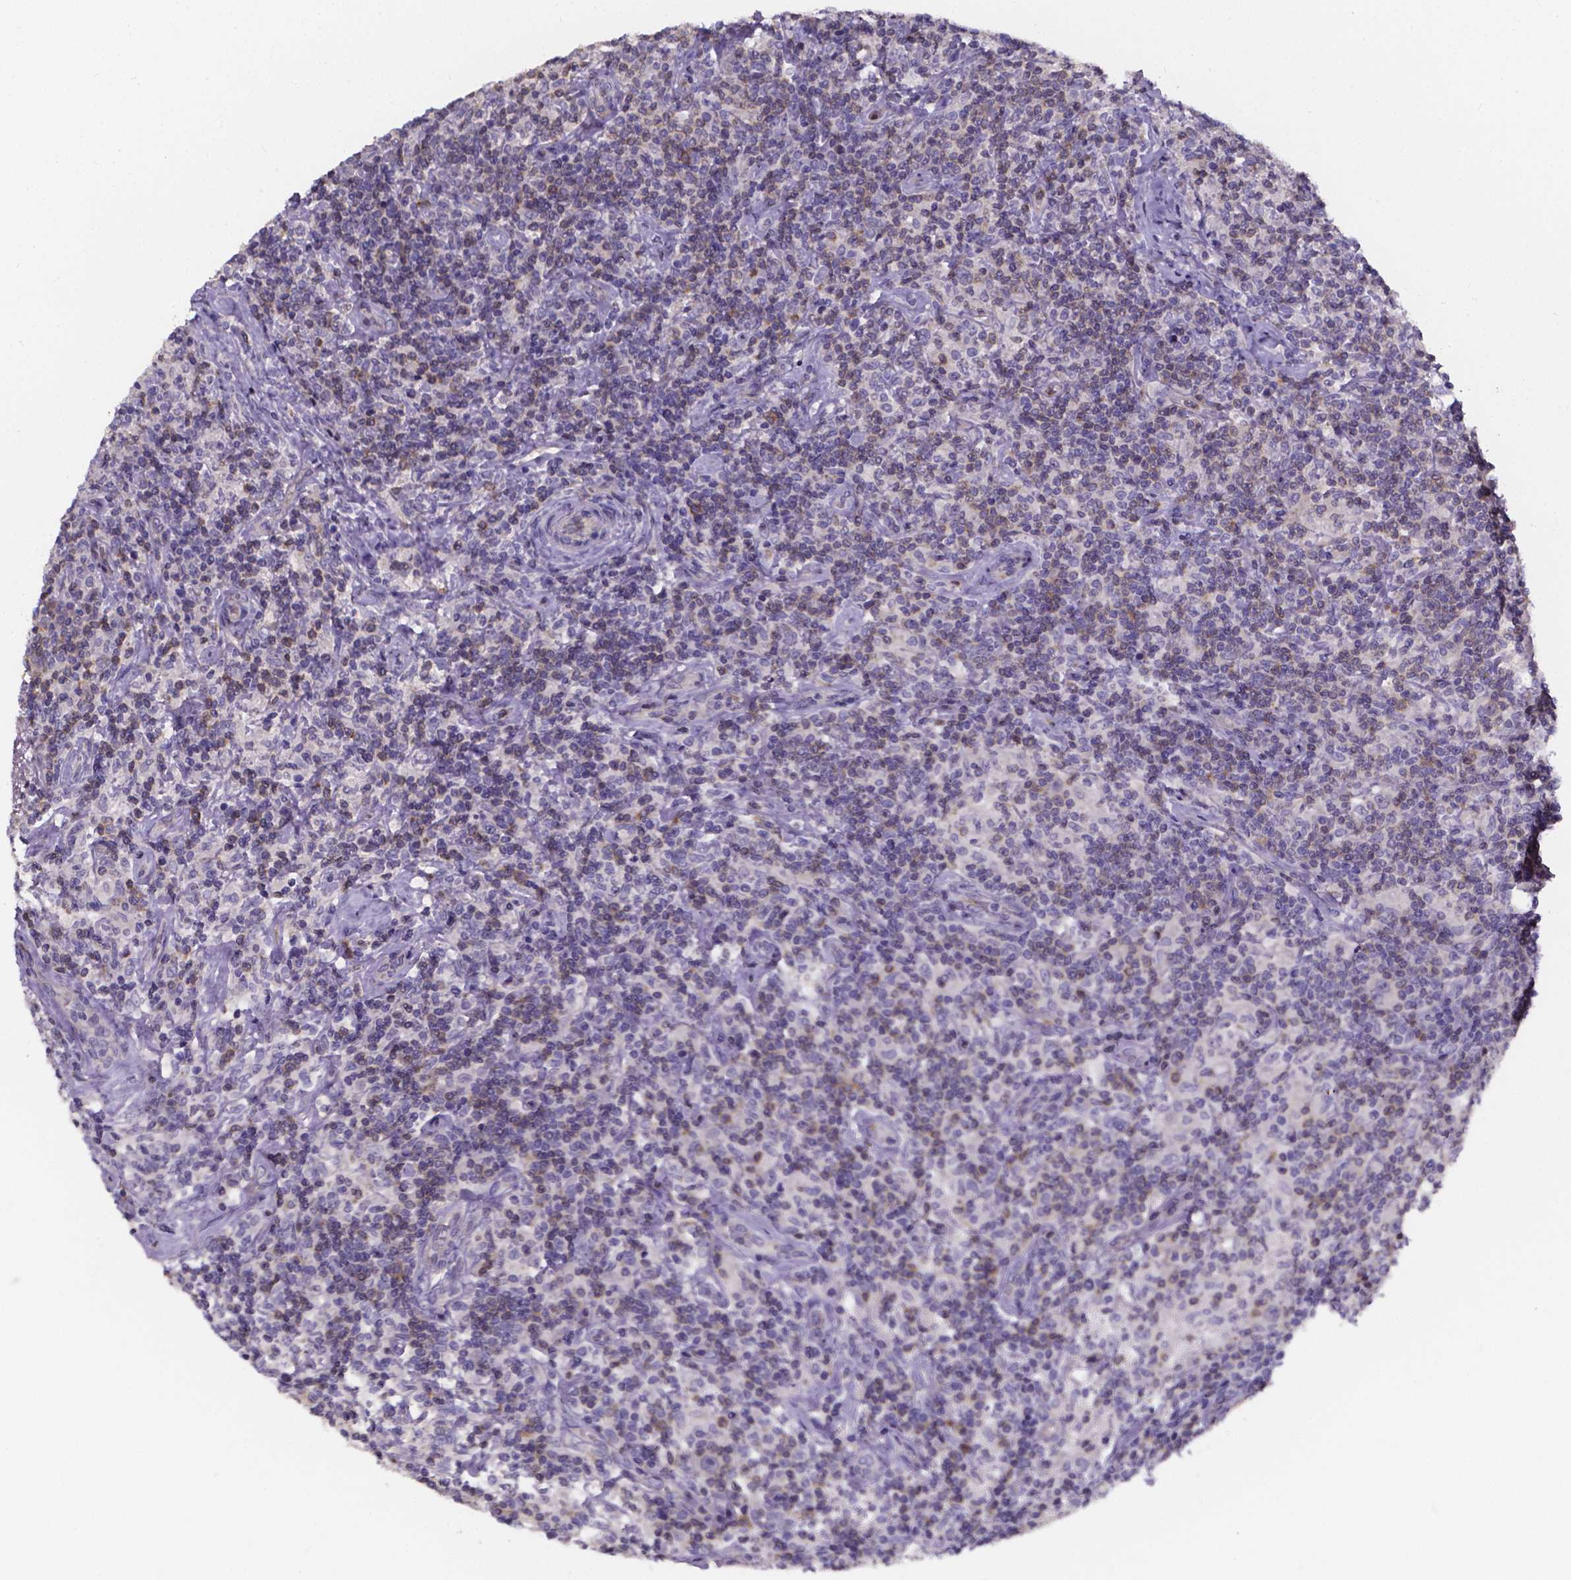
{"staining": {"intensity": "negative", "quantity": "none", "location": "none"}, "tissue": "lymphoma", "cell_type": "Tumor cells", "image_type": "cancer", "snomed": [{"axis": "morphology", "description": "Hodgkin's disease, NOS"}, {"axis": "topography", "description": "Lymph node"}], "caption": "Micrograph shows no protein expression in tumor cells of Hodgkin's disease tissue. (Immunohistochemistry (ihc), brightfield microscopy, high magnification).", "gene": "THEMIS", "patient": {"sex": "male", "age": 70}}